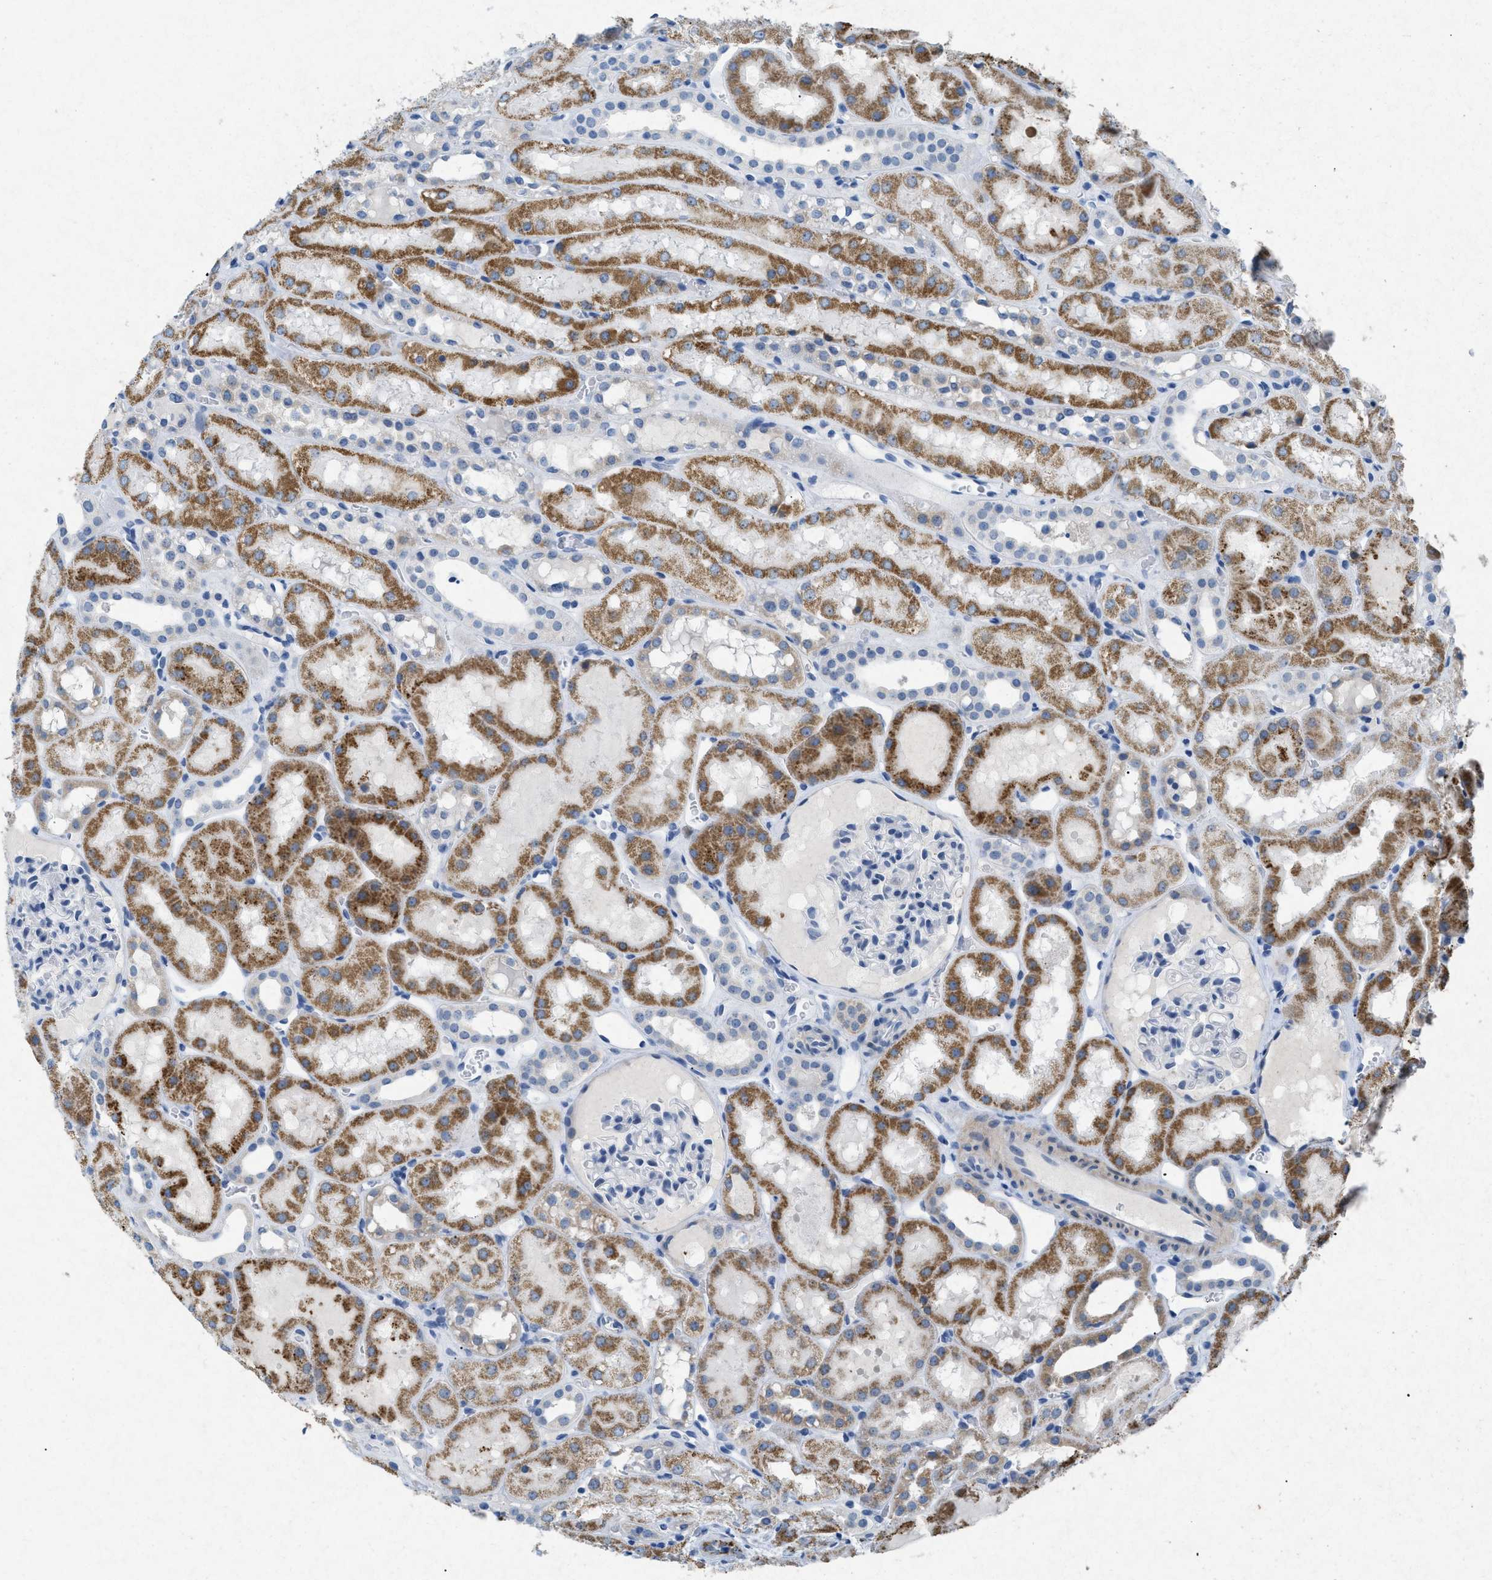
{"staining": {"intensity": "negative", "quantity": "none", "location": "none"}, "tissue": "kidney", "cell_type": "Cells in glomeruli", "image_type": "normal", "snomed": [{"axis": "morphology", "description": "Normal tissue, NOS"}, {"axis": "topography", "description": "Kidney"}, {"axis": "topography", "description": "Urinary bladder"}], "caption": "Photomicrograph shows no significant protein positivity in cells in glomeruli of benign kidney.", "gene": "TASOR", "patient": {"sex": "male", "age": 16}}